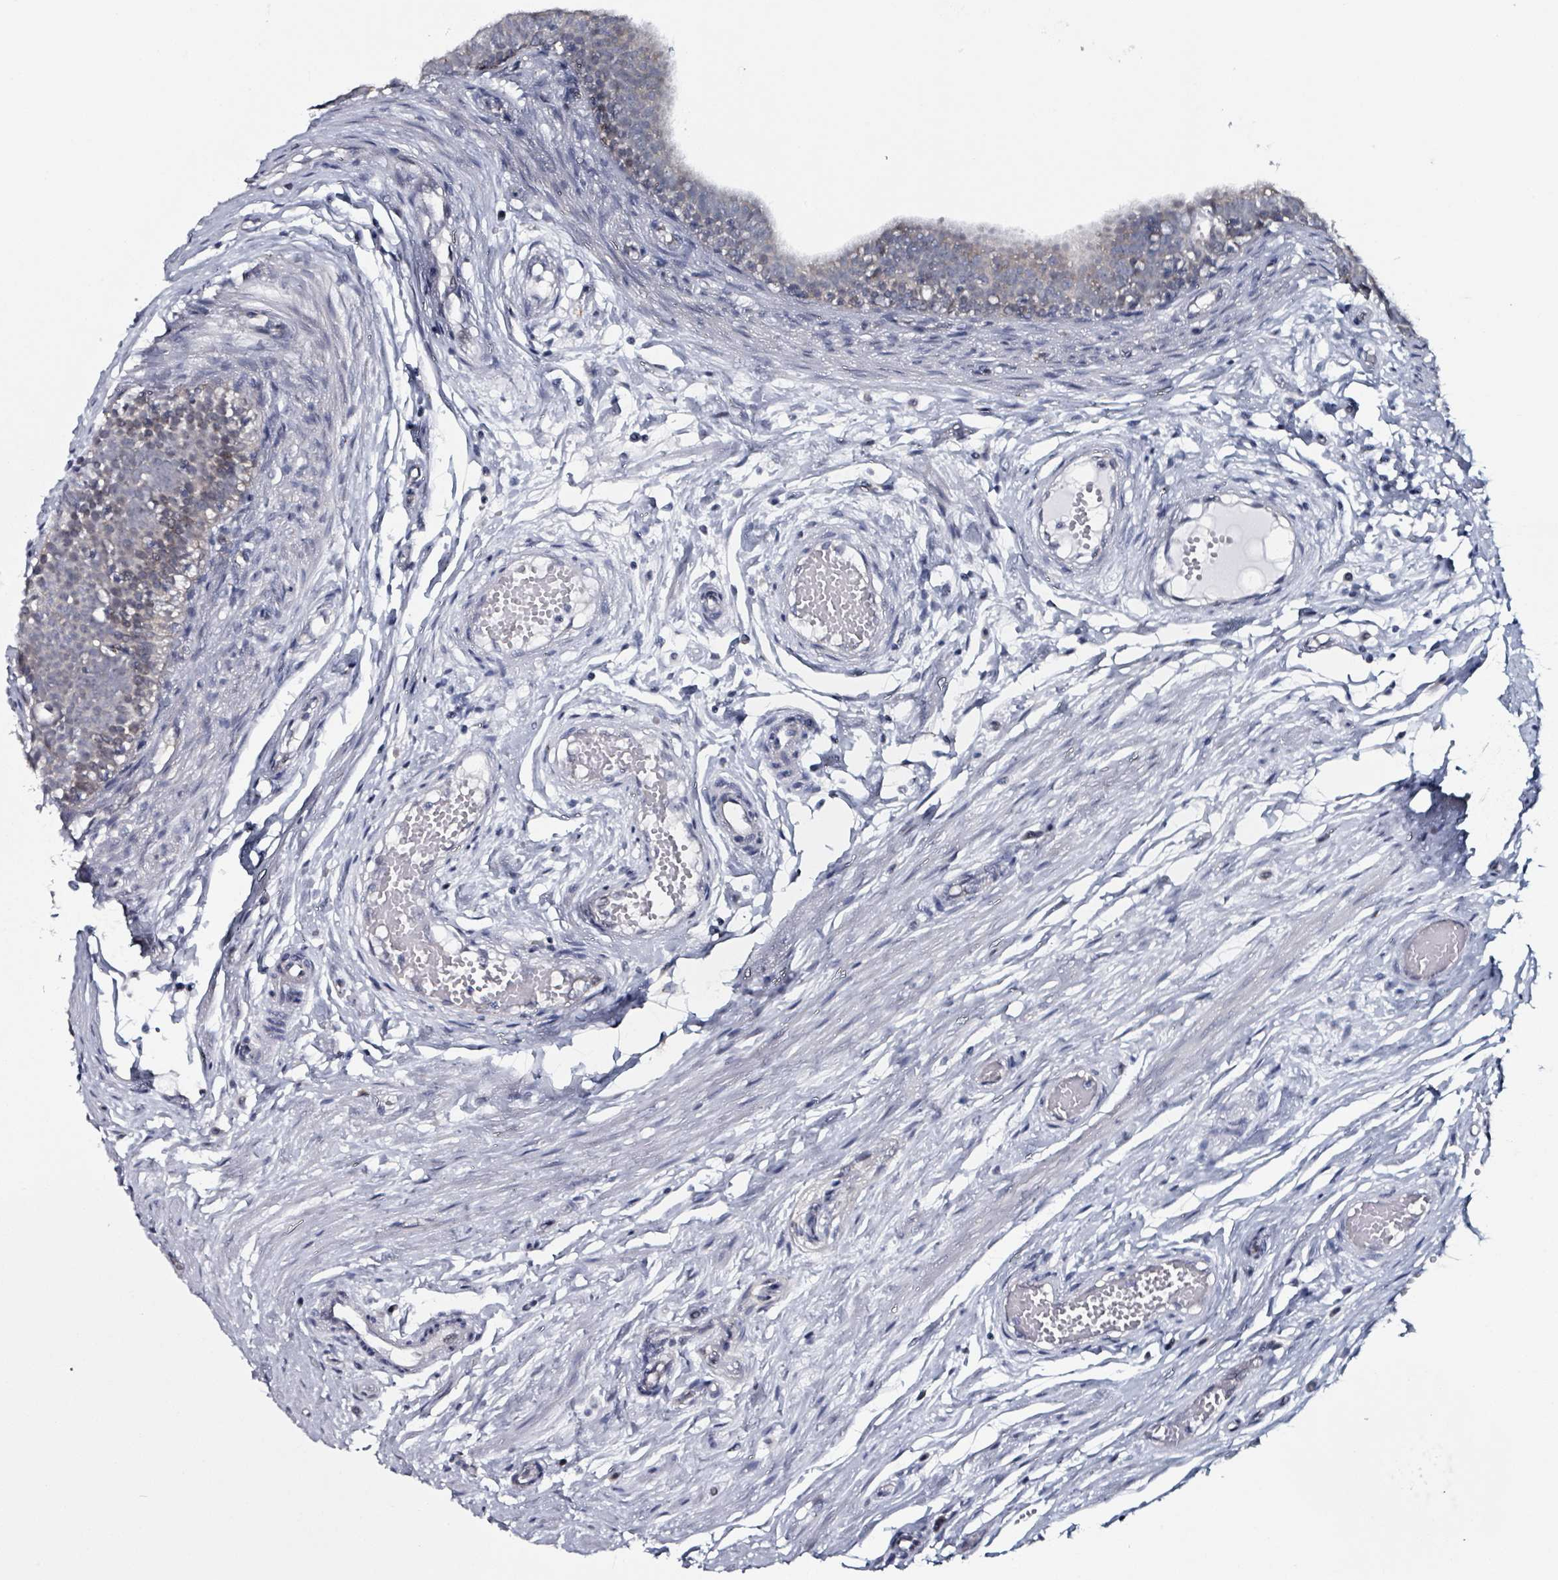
{"staining": {"intensity": "moderate", "quantity": "25%-75%", "location": "cytoplasmic/membranous"}, "tissue": "epididymis", "cell_type": "Glandular cells", "image_type": "normal", "snomed": [{"axis": "morphology", "description": "Normal tissue, NOS"}, {"axis": "topography", "description": "Epididymis, spermatic cord, NOS"}], "caption": "The image demonstrates a brown stain indicating the presence of a protein in the cytoplasmic/membranous of glandular cells in epididymis.", "gene": "B3GAT3", "patient": {"sex": "male", "age": 22}}